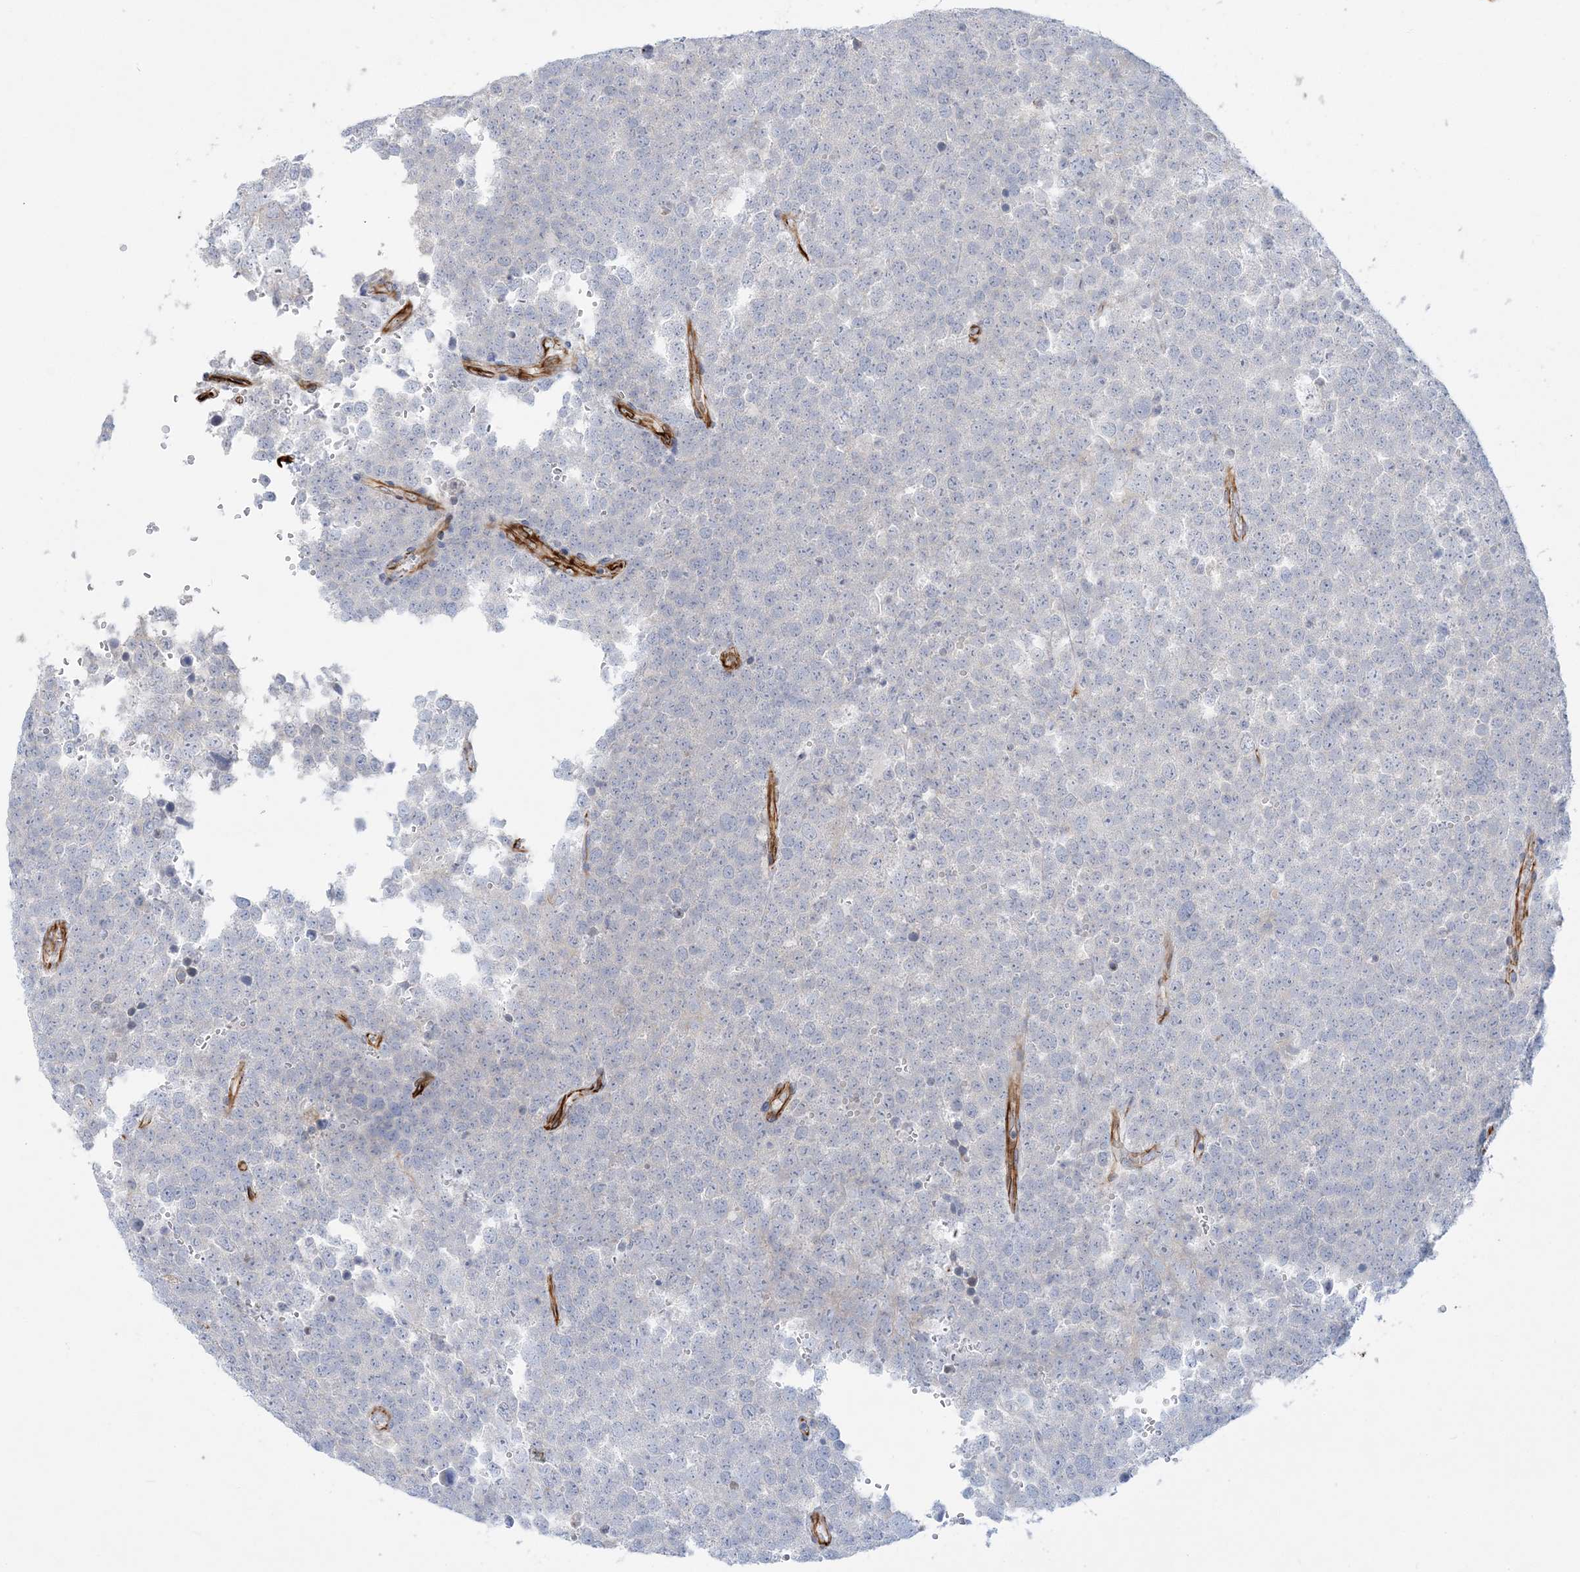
{"staining": {"intensity": "negative", "quantity": "none", "location": "none"}, "tissue": "testis cancer", "cell_type": "Tumor cells", "image_type": "cancer", "snomed": [{"axis": "morphology", "description": "Seminoma, NOS"}, {"axis": "topography", "description": "Testis"}], "caption": "Testis cancer was stained to show a protein in brown. There is no significant positivity in tumor cells. The staining is performed using DAB brown chromogen with nuclei counter-stained in using hematoxylin.", "gene": "PPIL6", "patient": {"sex": "male", "age": 71}}